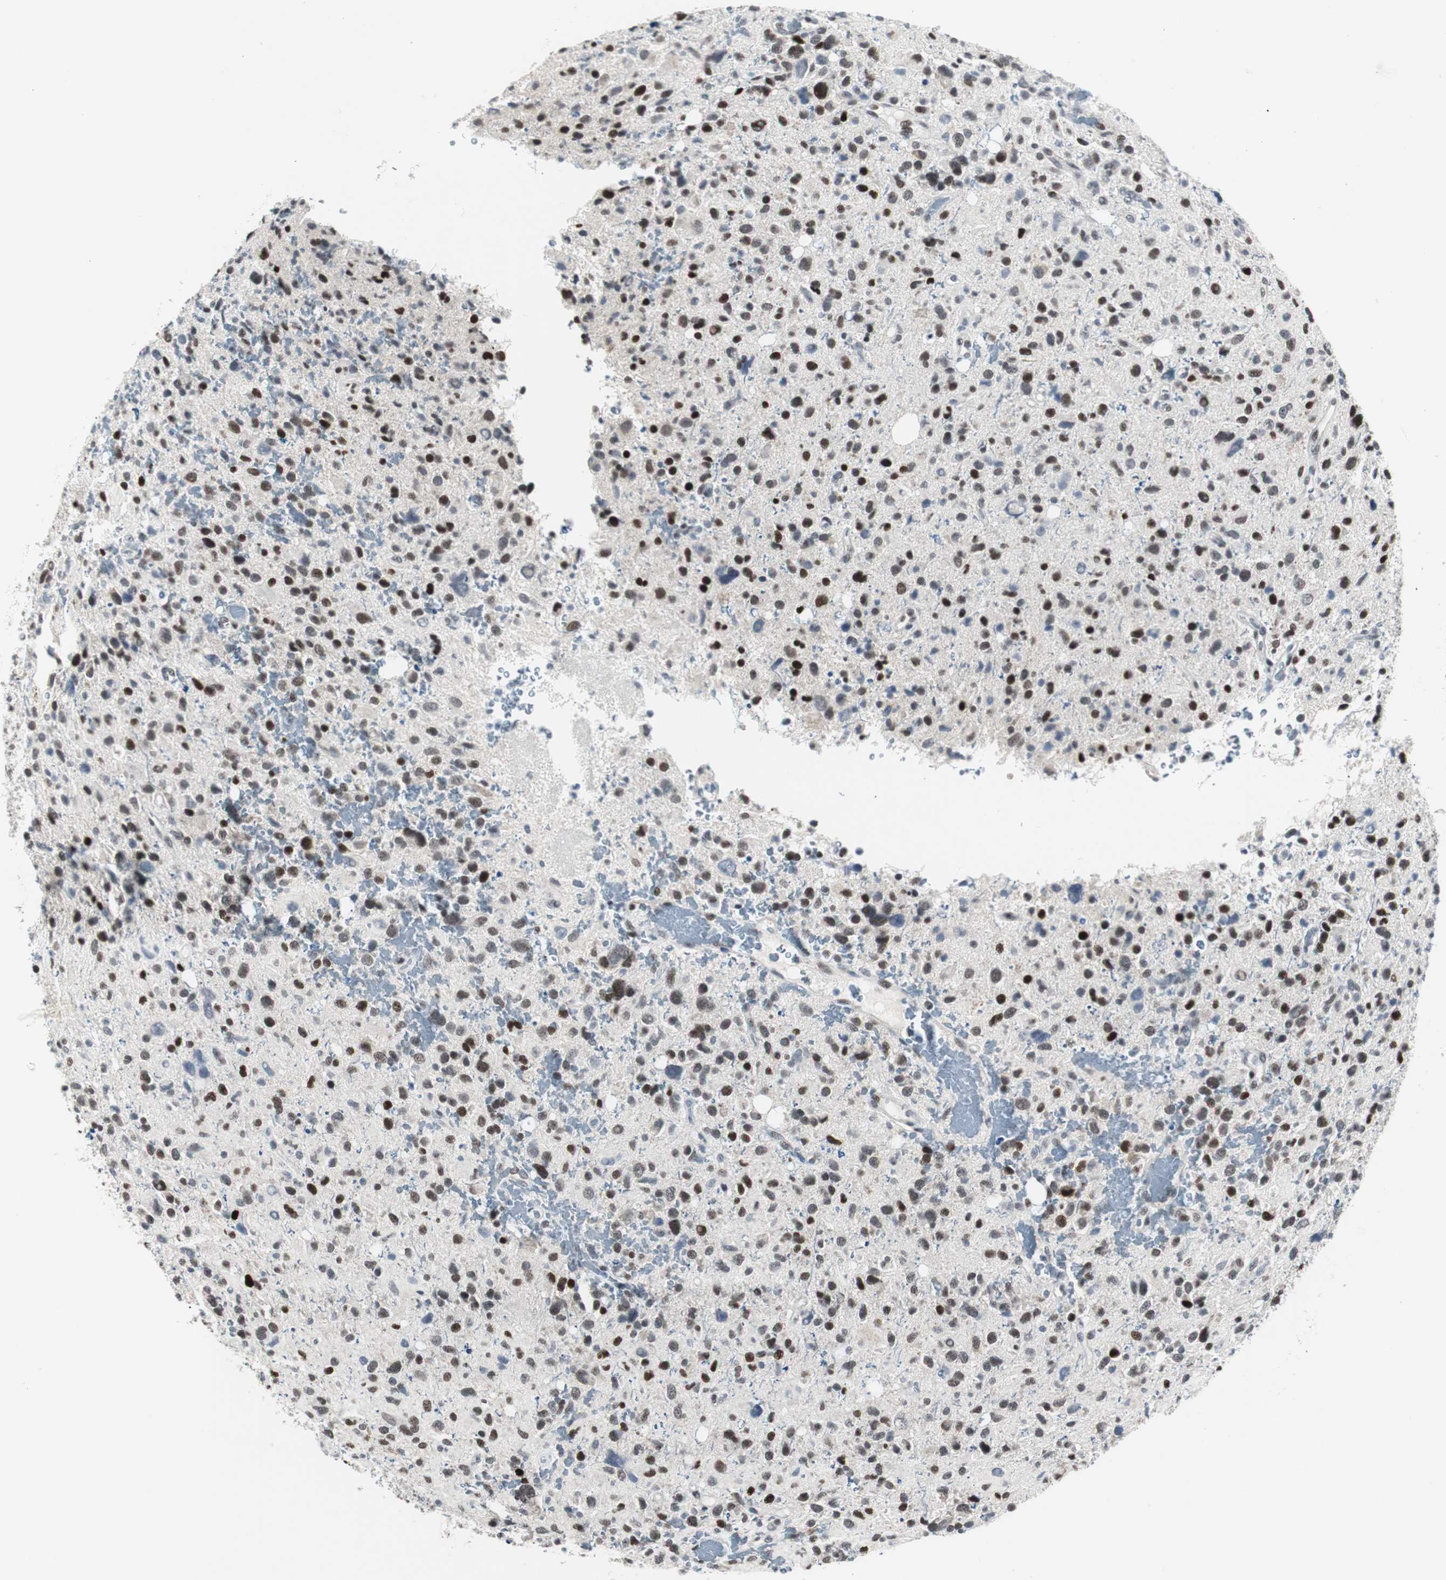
{"staining": {"intensity": "moderate", "quantity": "25%-75%", "location": "nuclear"}, "tissue": "glioma", "cell_type": "Tumor cells", "image_type": "cancer", "snomed": [{"axis": "morphology", "description": "Glioma, malignant, High grade"}, {"axis": "topography", "description": "Brain"}], "caption": "High-power microscopy captured an immunohistochemistry image of malignant high-grade glioma, revealing moderate nuclear positivity in about 25%-75% of tumor cells. The protein of interest is stained brown, and the nuclei are stained in blue (DAB IHC with brightfield microscopy, high magnification).", "gene": "MTA1", "patient": {"sex": "male", "age": 48}}